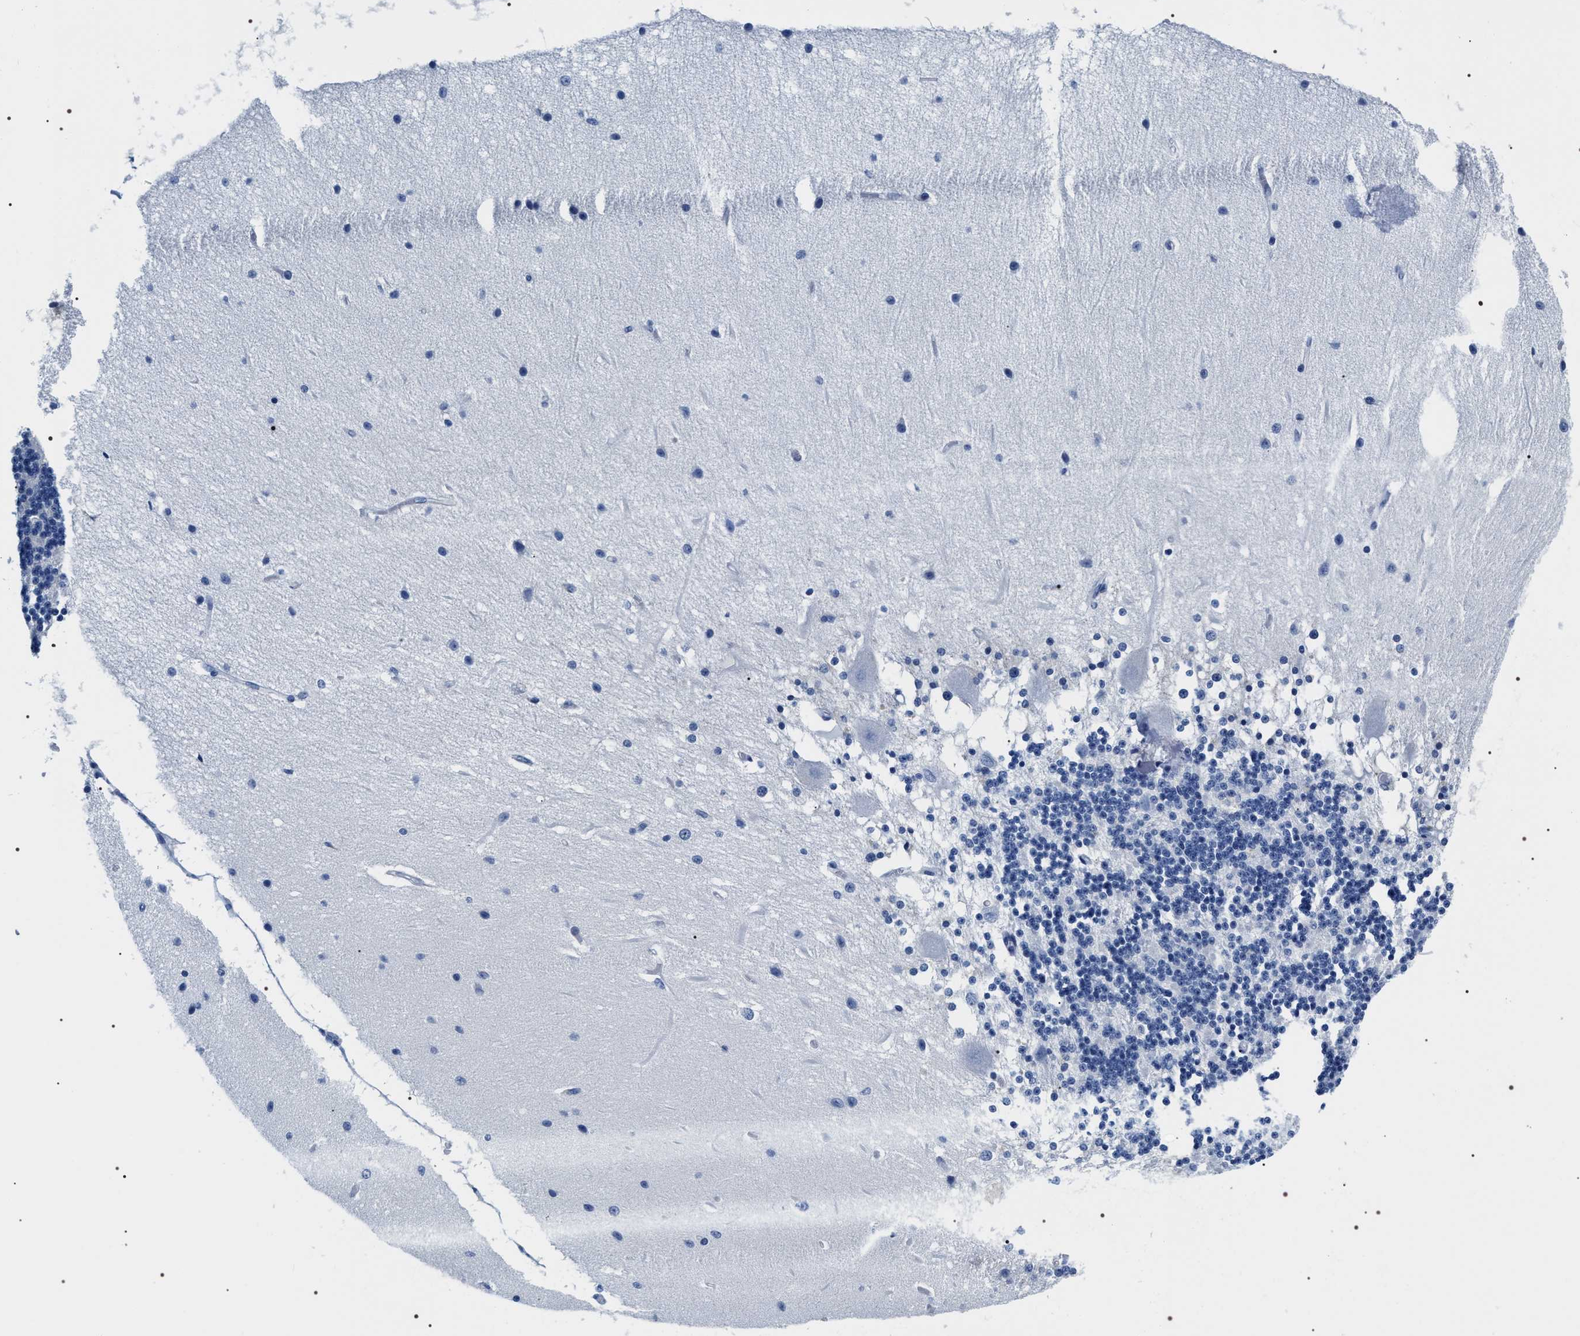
{"staining": {"intensity": "negative", "quantity": "none", "location": "none"}, "tissue": "cerebellum", "cell_type": "Cells in granular layer", "image_type": "normal", "snomed": [{"axis": "morphology", "description": "Normal tissue, NOS"}, {"axis": "topography", "description": "Cerebellum"}], "caption": "Immunohistochemistry image of unremarkable cerebellum: human cerebellum stained with DAB (3,3'-diaminobenzidine) displays no significant protein staining in cells in granular layer. (Stains: DAB (3,3'-diaminobenzidine) immunohistochemistry with hematoxylin counter stain, Microscopy: brightfield microscopy at high magnification).", "gene": "ADH4", "patient": {"sex": "female", "age": 54}}